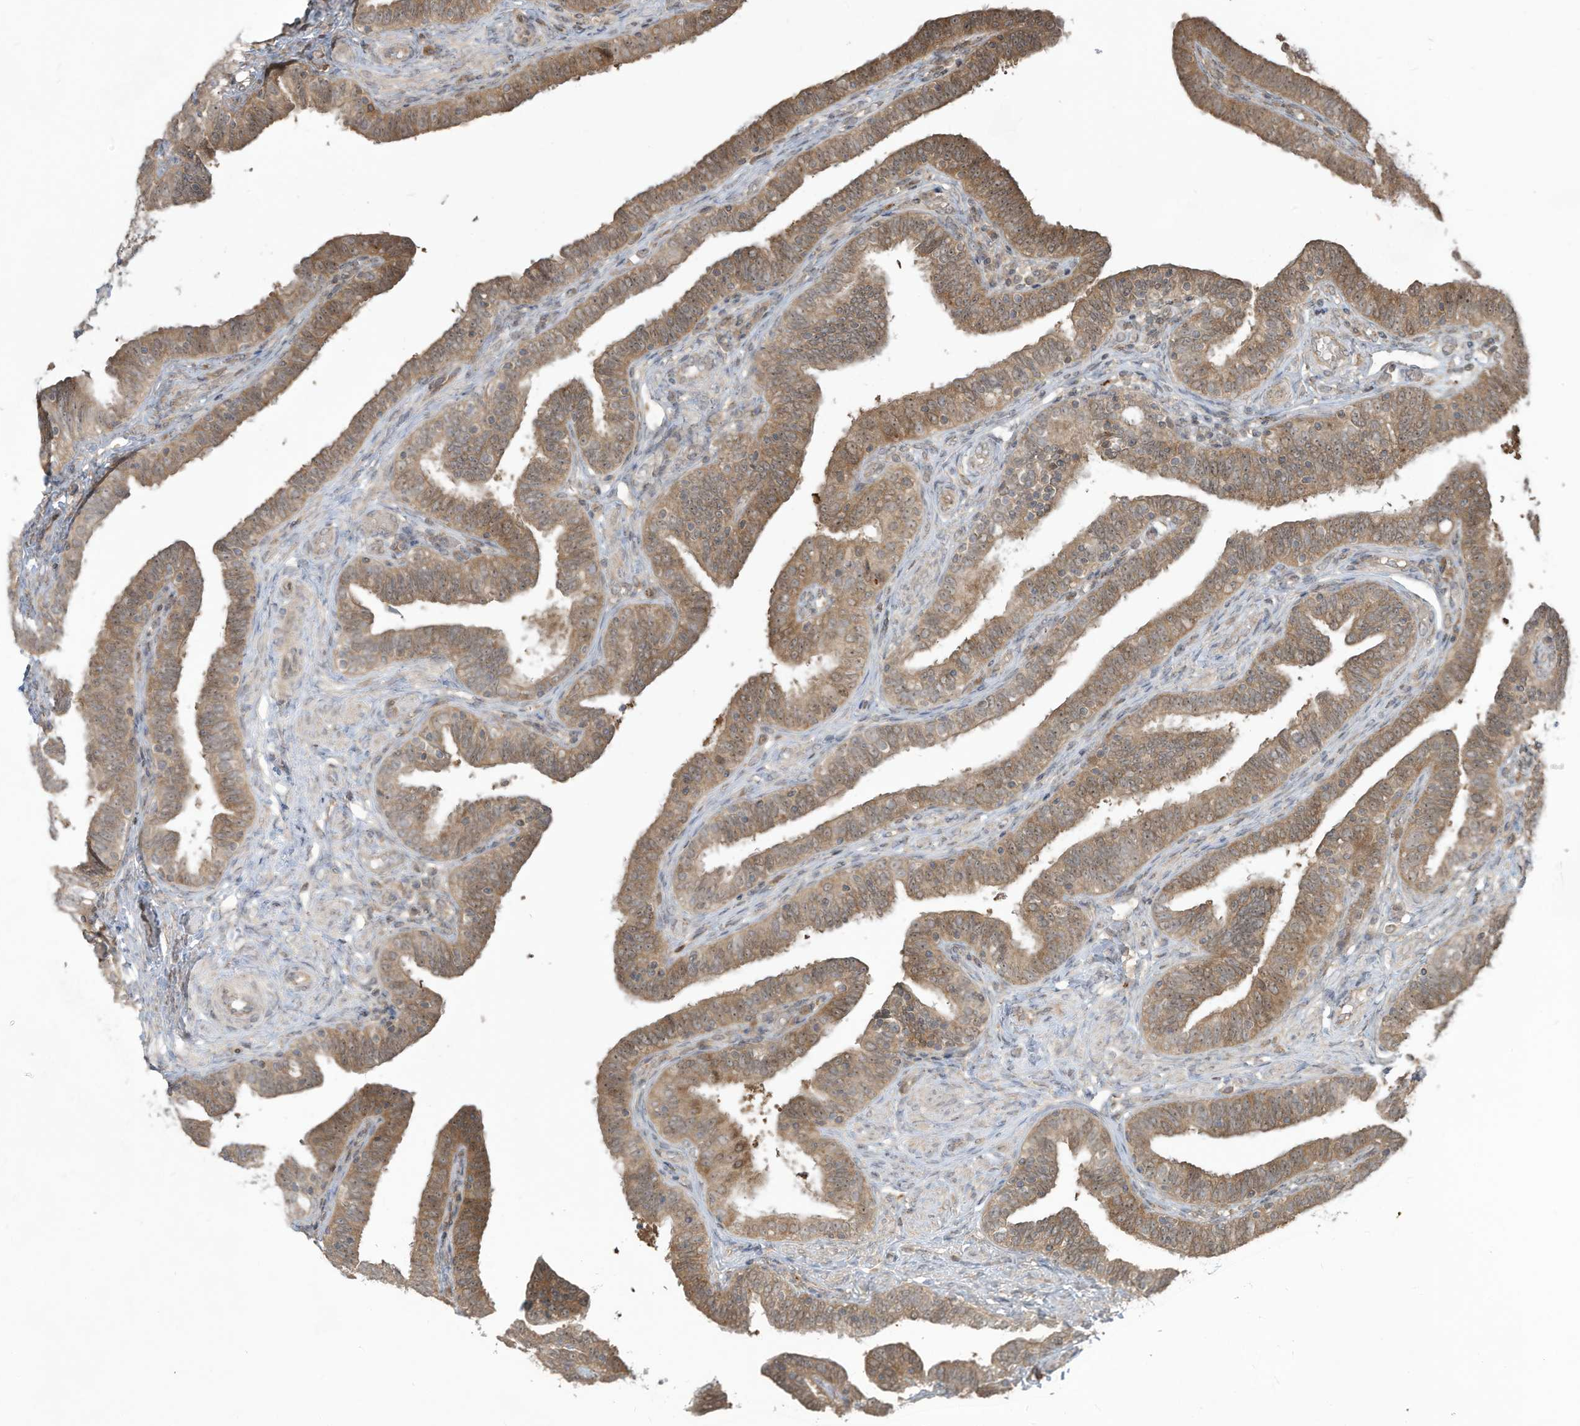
{"staining": {"intensity": "moderate", "quantity": ">75%", "location": "cytoplasmic/membranous"}, "tissue": "fallopian tube", "cell_type": "Glandular cells", "image_type": "normal", "snomed": [{"axis": "morphology", "description": "Normal tissue, NOS"}, {"axis": "topography", "description": "Fallopian tube"}], "caption": "Fallopian tube stained with immunohistochemistry (IHC) displays moderate cytoplasmic/membranous positivity in about >75% of glandular cells.", "gene": "CARF", "patient": {"sex": "female", "age": 39}}